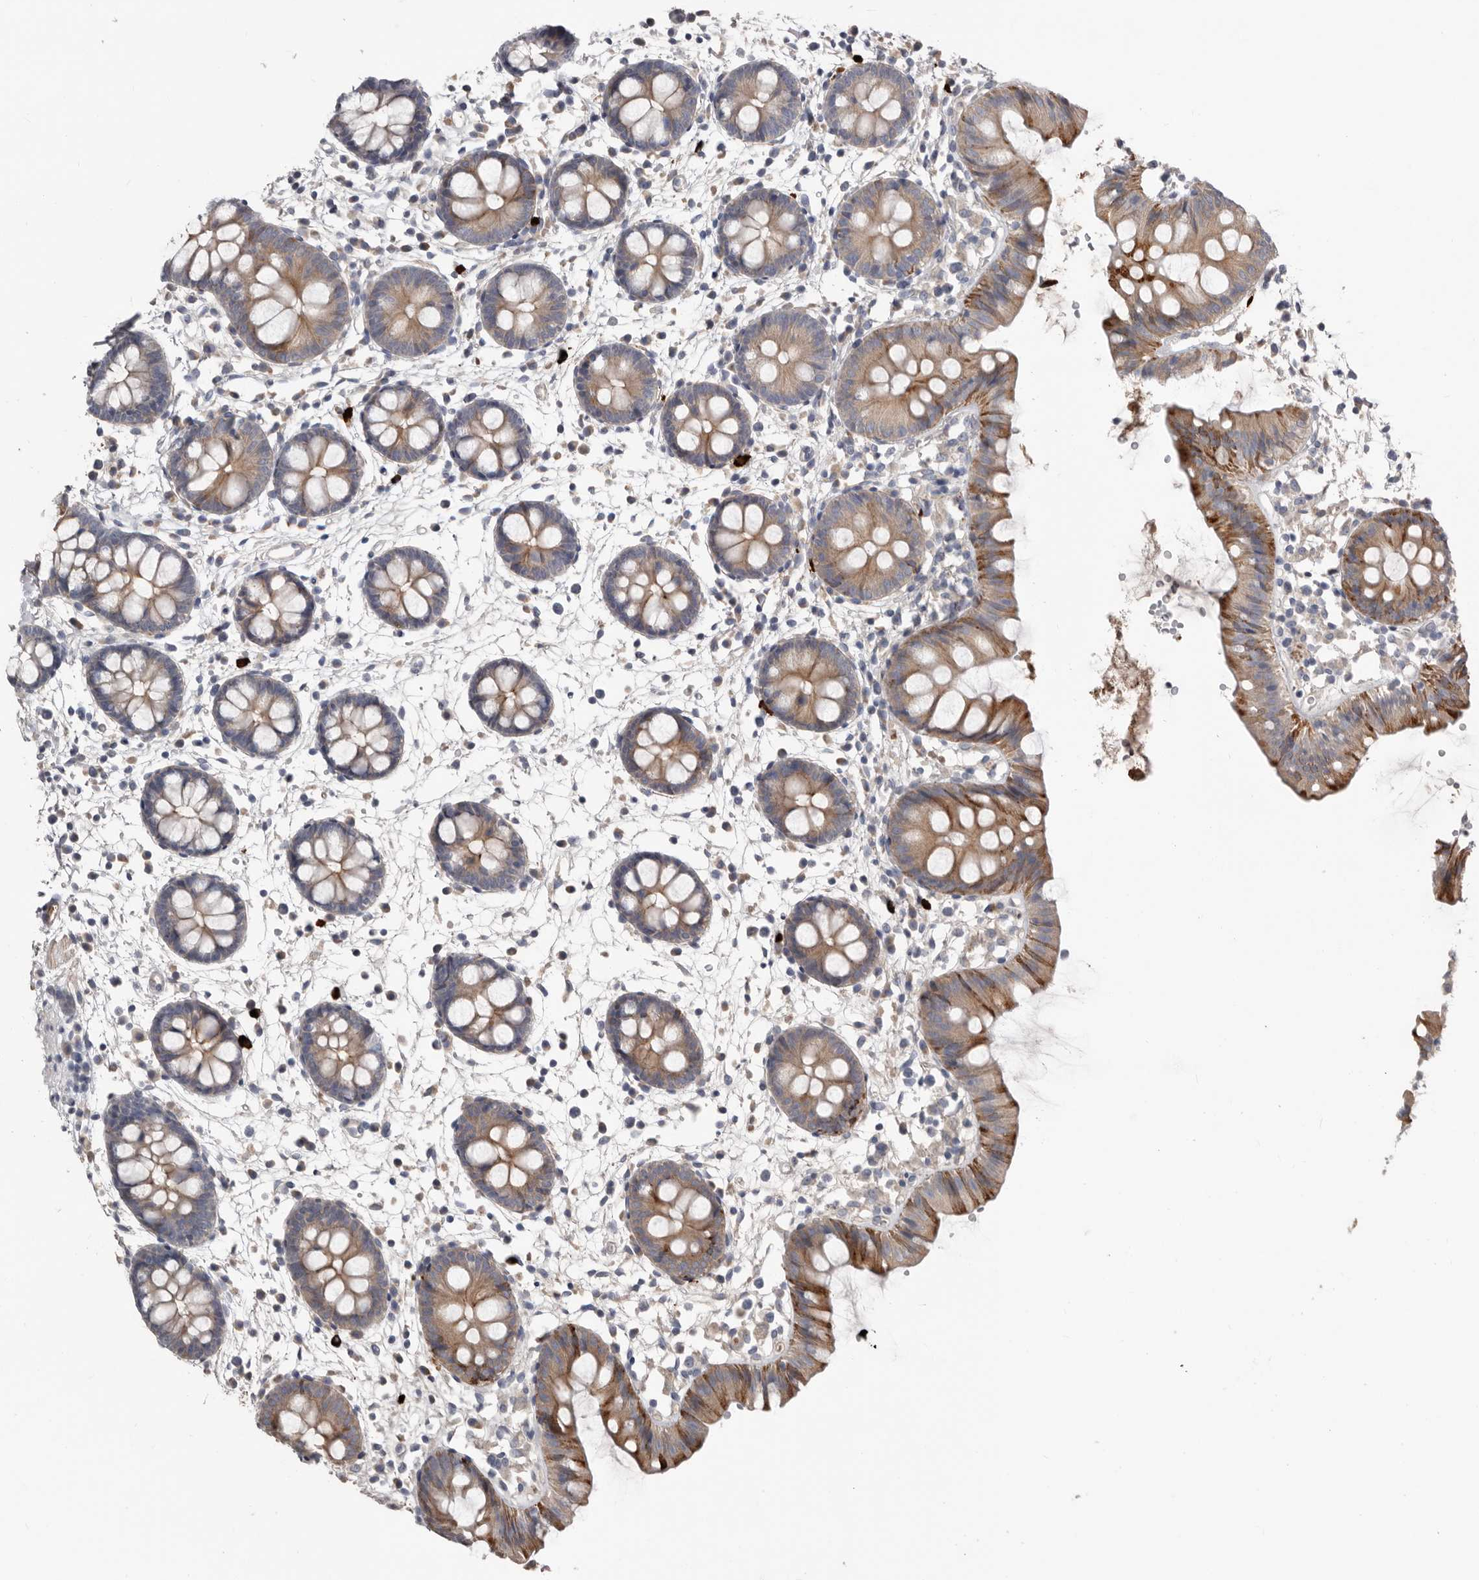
{"staining": {"intensity": "moderate", "quantity": ">75%", "location": "cytoplasmic/membranous"}, "tissue": "colon", "cell_type": "Endothelial cells", "image_type": "normal", "snomed": [{"axis": "morphology", "description": "Normal tissue, NOS"}, {"axis": "topography", "description": "Colon"}], "caption": "Colon stained with a brown dye displays moderate cytoplasmic/membranous positive staining in approximately >75% of endothelial cells.", "gene": "ZNF114", "patient": {"sex": "male", "age": 56}}